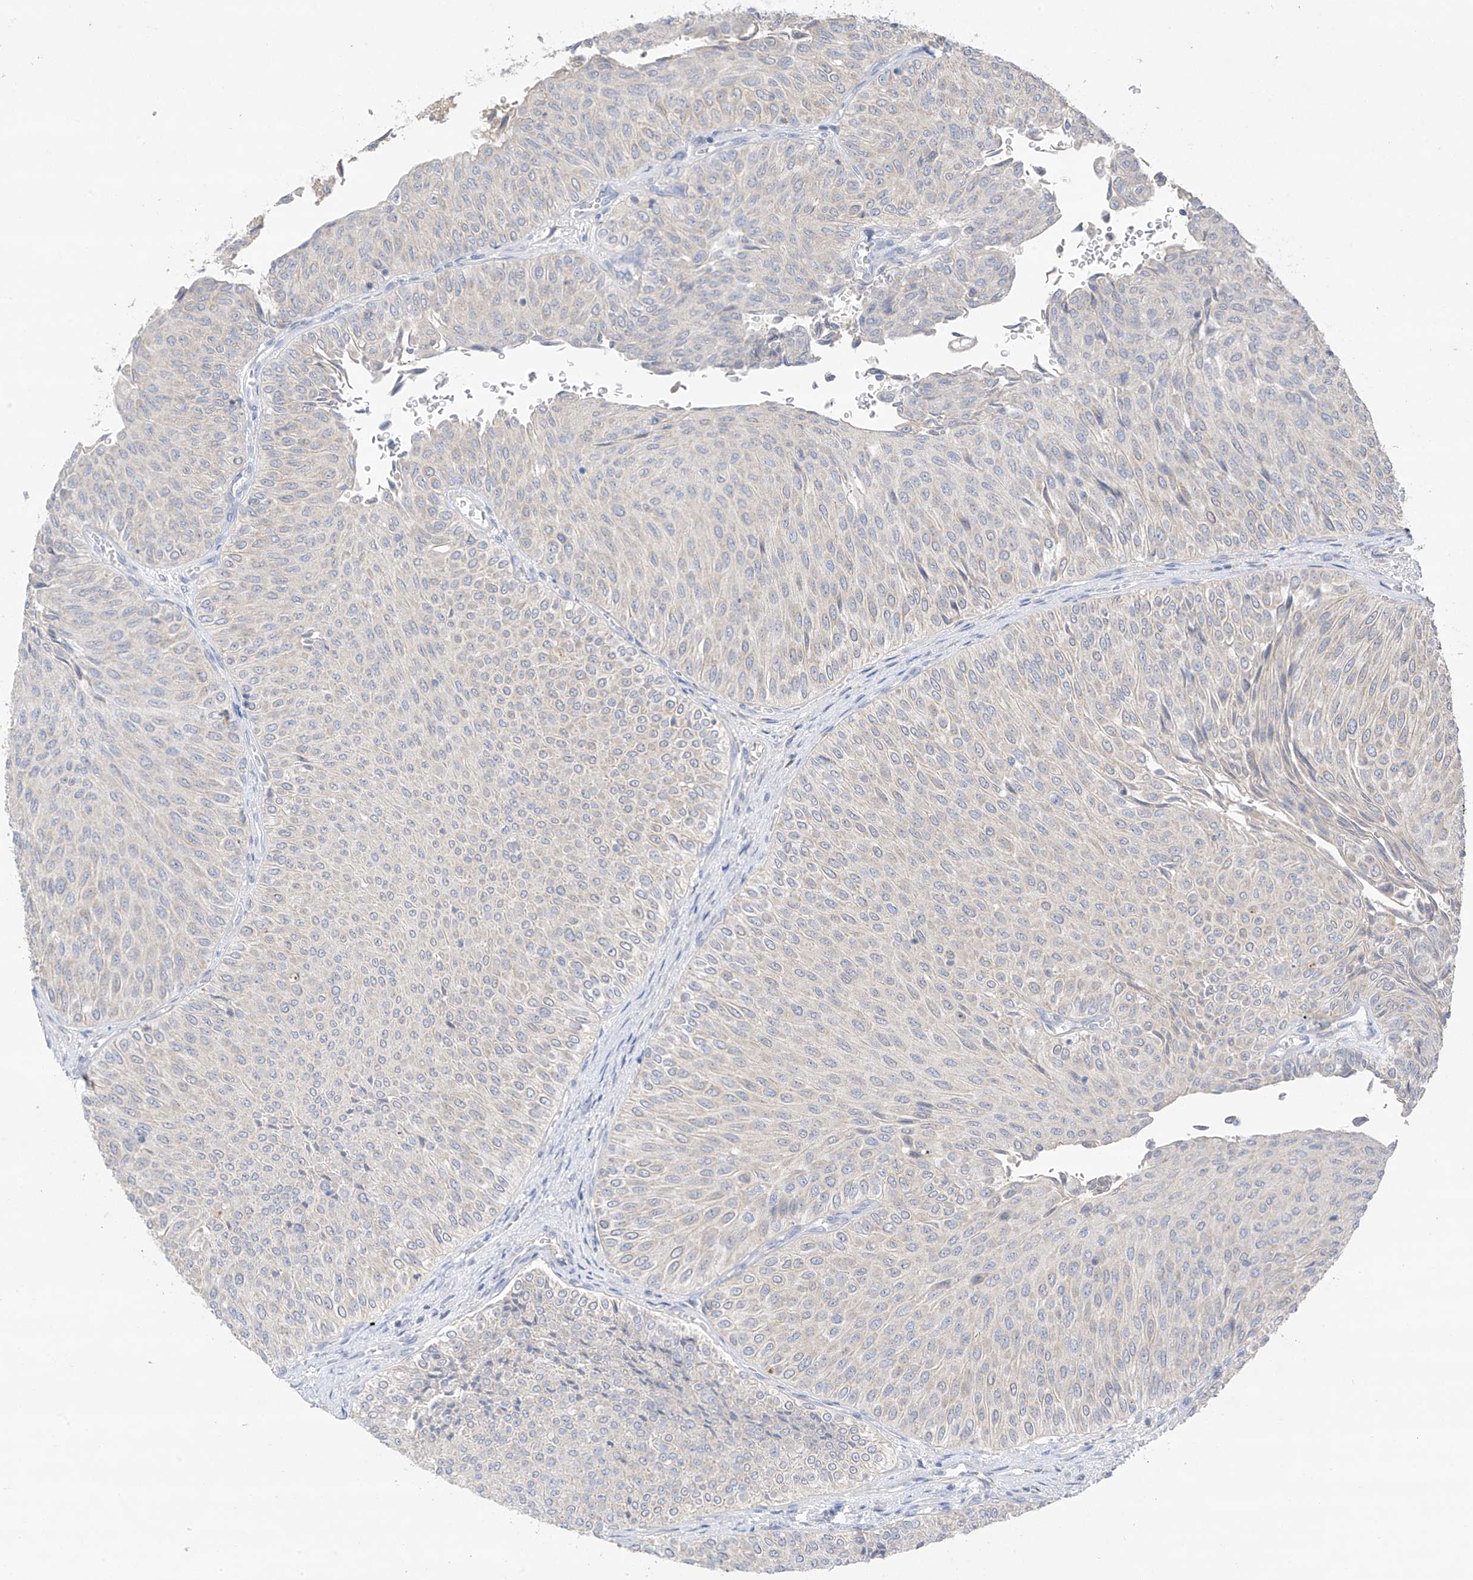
{"staining": {"intensity": "negative", "quantity": "none", "location": "none"}, "tissue": "urothelial cancer", "cell_type": "Tumor cells", "image_type": "cancer", "snomed": [{"axis": "morphology", "description": "Urothelial carcinoma, Low grade"}, {"axis": "topography", "description": "Urinary bladder"}], "caption": "Tumor cells are negative for protein expression in human low-grade urothelial carcinoma.", "gene": "CAPN13", "patient": {"sex": "male", "age": 78}}